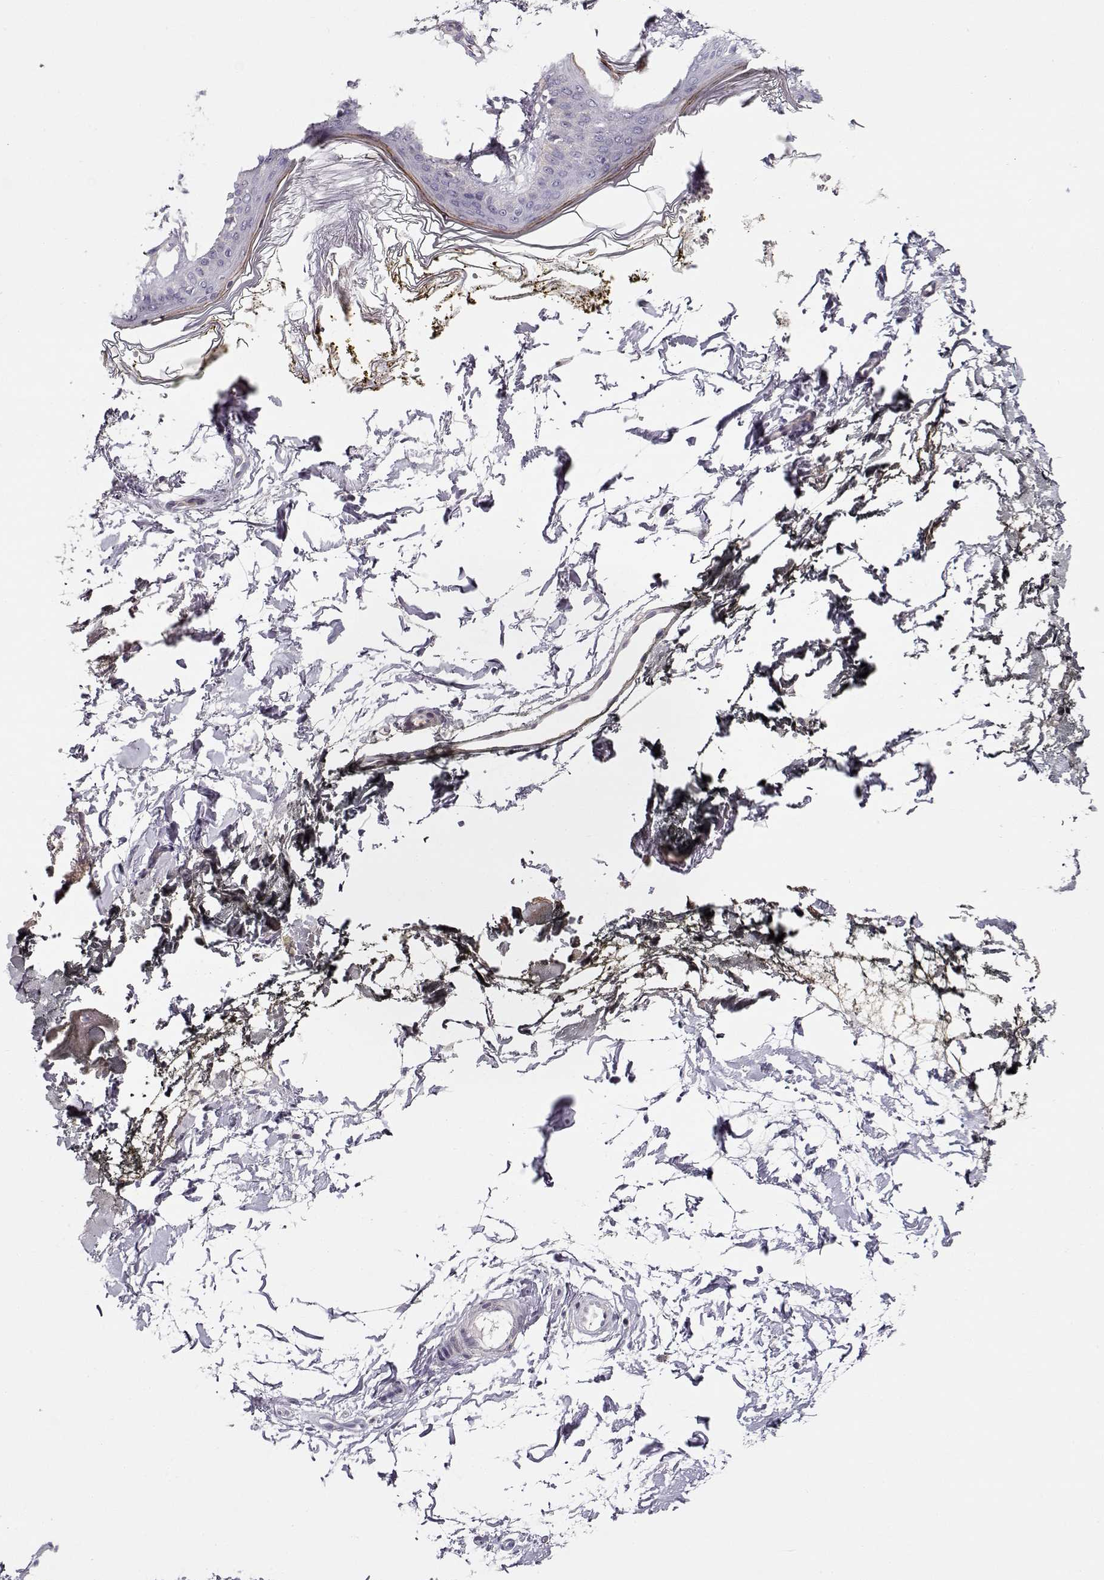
{"staining": {"intensity": "negative", "quantity": "none", "location": "none"}, "tissue": "skin", "cell_type": "Fibroblasts", "image_type": "normal", "snomed": [{"axis": "morphology", "description": "Normal tissue, NOS"}, {"axis": "topography", "description": "Skin"}], "caption": "Immunohistochemical staining of benign human skin demonstrates no significant staining in fibroblasts. (Brightfield microscopy of DAB immunohistochemistry at high magnification).", "gene": "CRX", "patient": {"sex": "female", "age": 34}}